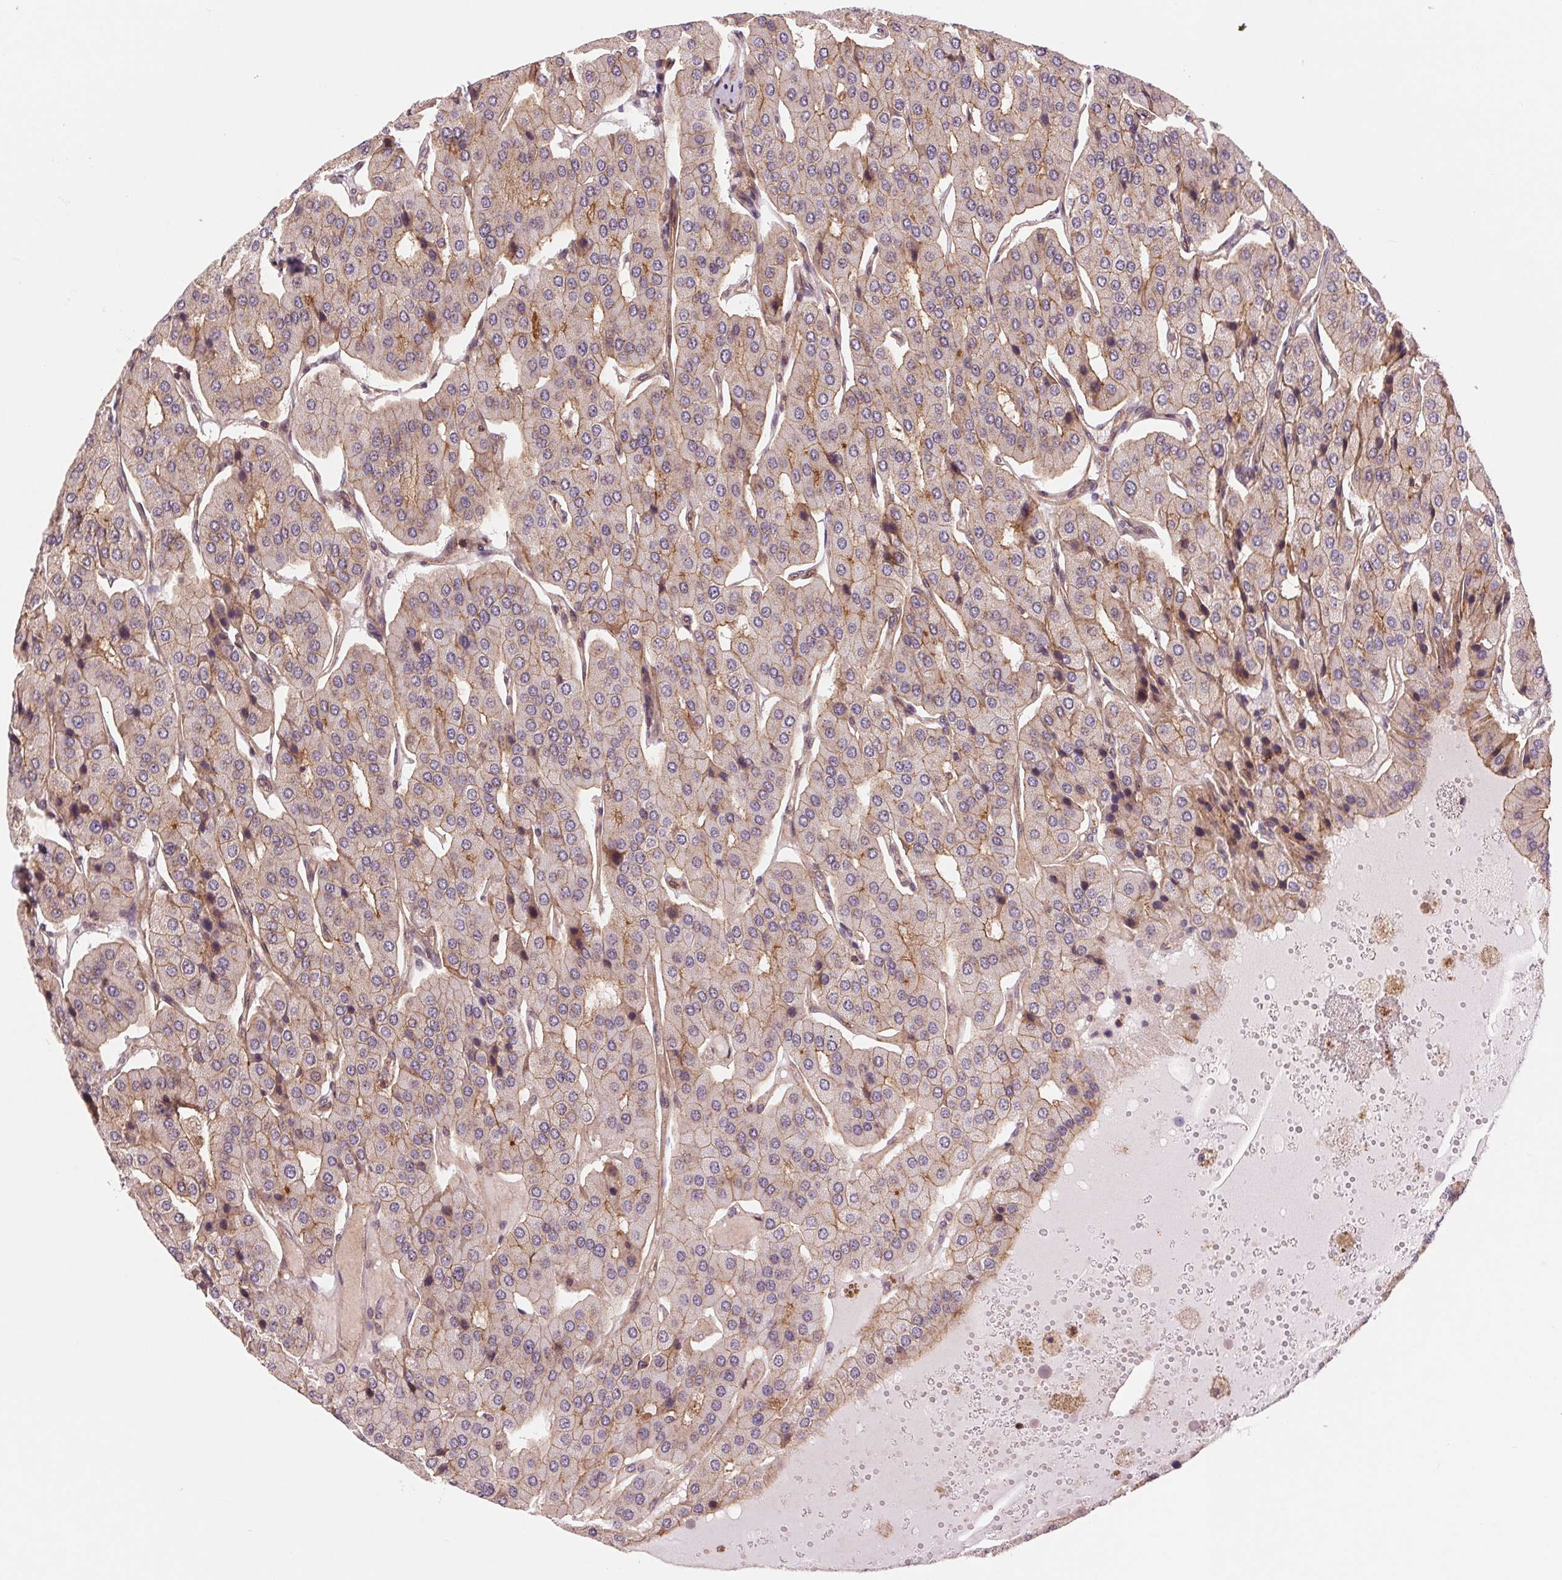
{"staining": {"intensity": "weak", "quantity": "25%-75%", "location": "cytoplasmic/membranous"}, "tissue": "parathyroid gland", "cell_type": "Glandular cells", "image_type": "normal", "snomed": [{"axis": "morphology", "description": "Normal tissue, NOS"}, {"axis": "morphology", "description": "Adenoma, NOS"}, {"axis": "topography", "description": "Parathyroid gland"}], "caption": "A high-resolution photomicrograph shows immunohistochemistry staining of normal parathyroid gland, which reveals weak cytoplasmic/membranous expression in about 25%-75% of glandular cells.", "gene": "CHMP4B", "patient": {"sex": "female", "age": 86}}